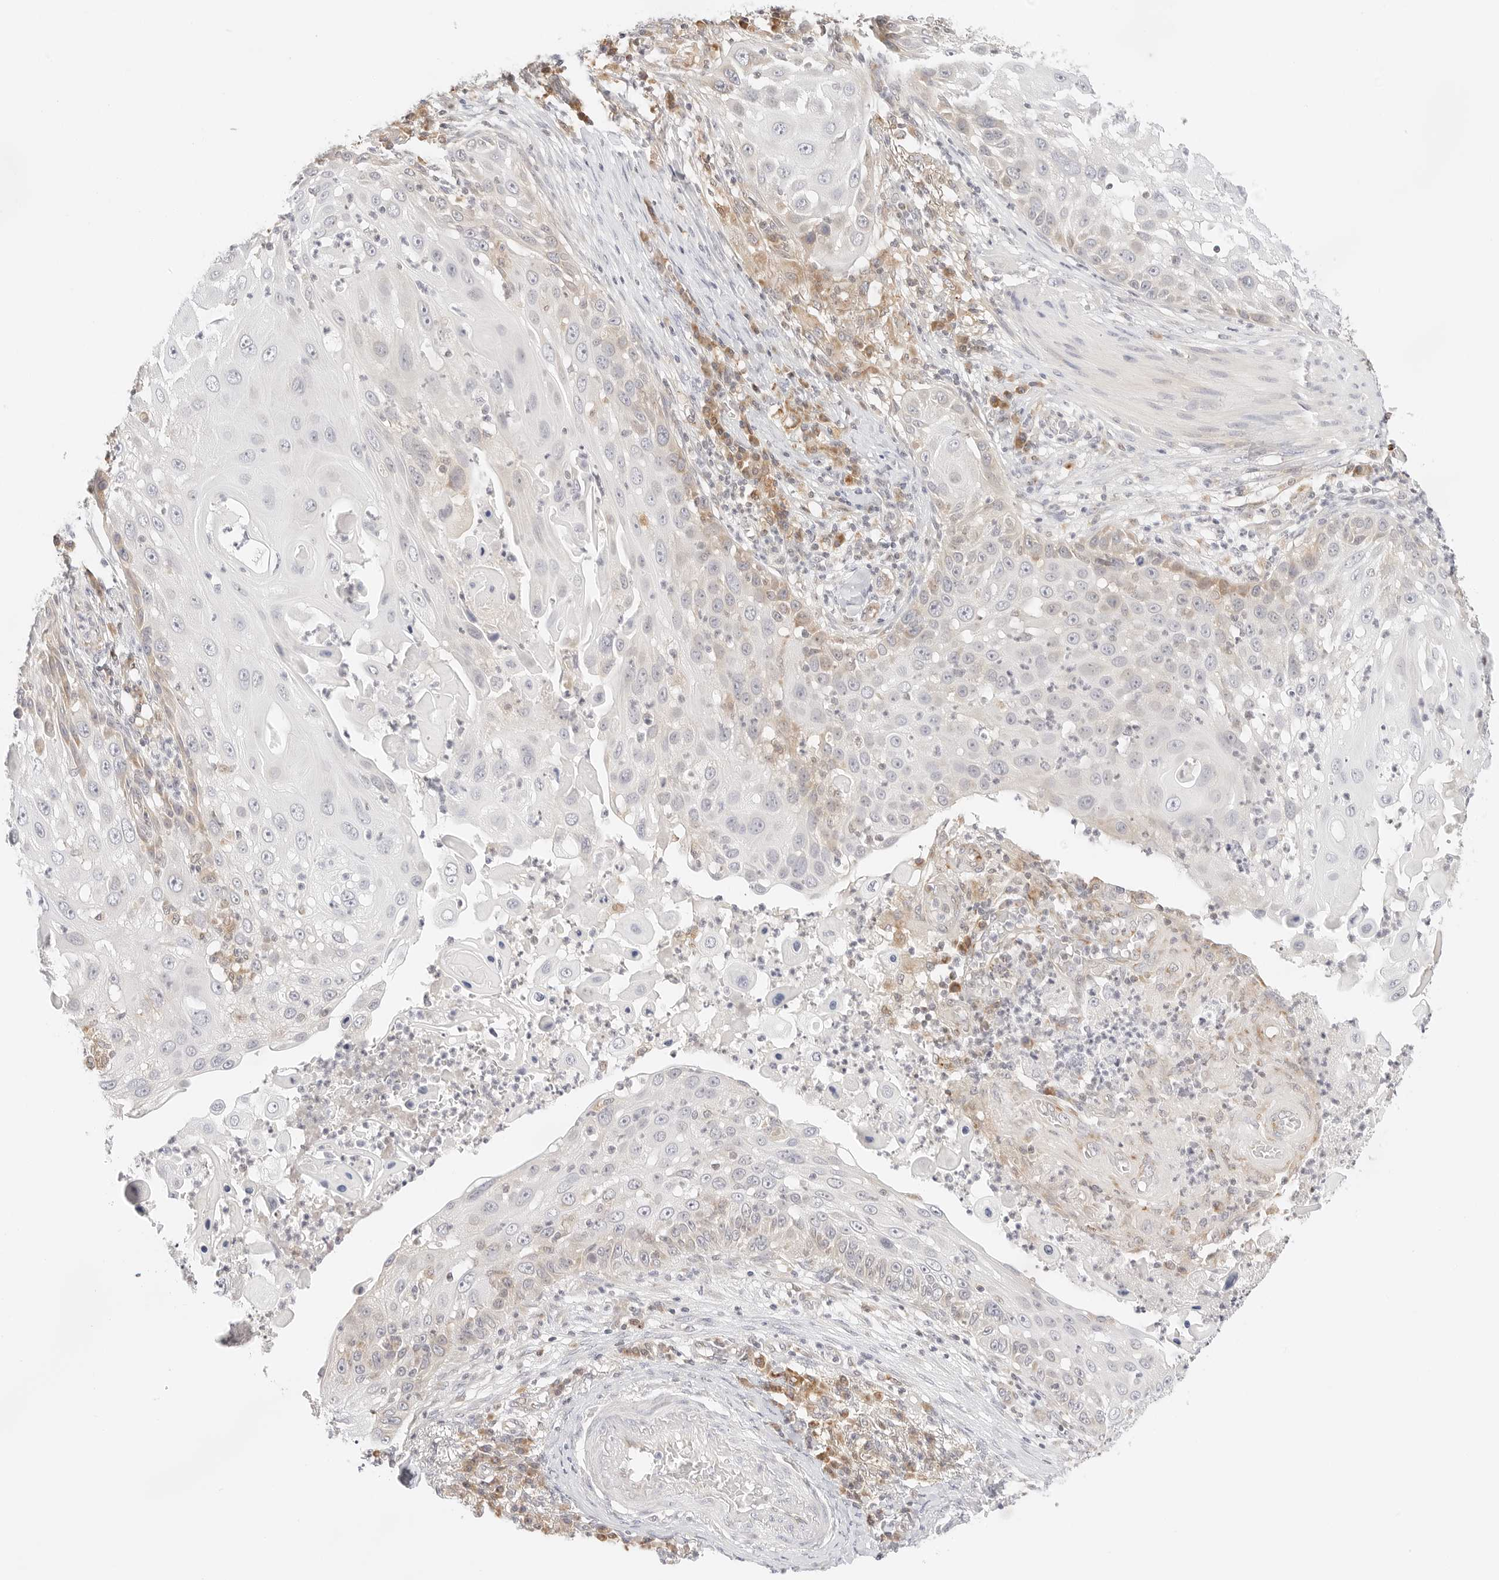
{"staining": {"intensity": "moderate", "quantity": "<25%", "location": "cytoplasmic/membranous"}, "tissue": "skin cancer", "cell_type": "Tumor cells", "image_type": "cancer", "snomed": [{"axis": "morphology", "description": "Squamous cell carcinoma, NOS"}, {"axis": "topography", "description": "Skin"}], "caption": "DAB (3,3'-diaminobenzidine) immunohistochemical staining of human skin squamous cell carcinoma shows moderate cytoplasmic/membranous protein staining in approximately <25% of tumor cells.", "gene": "ERO1B", "patient": {"sex": "female", "age": 44}}